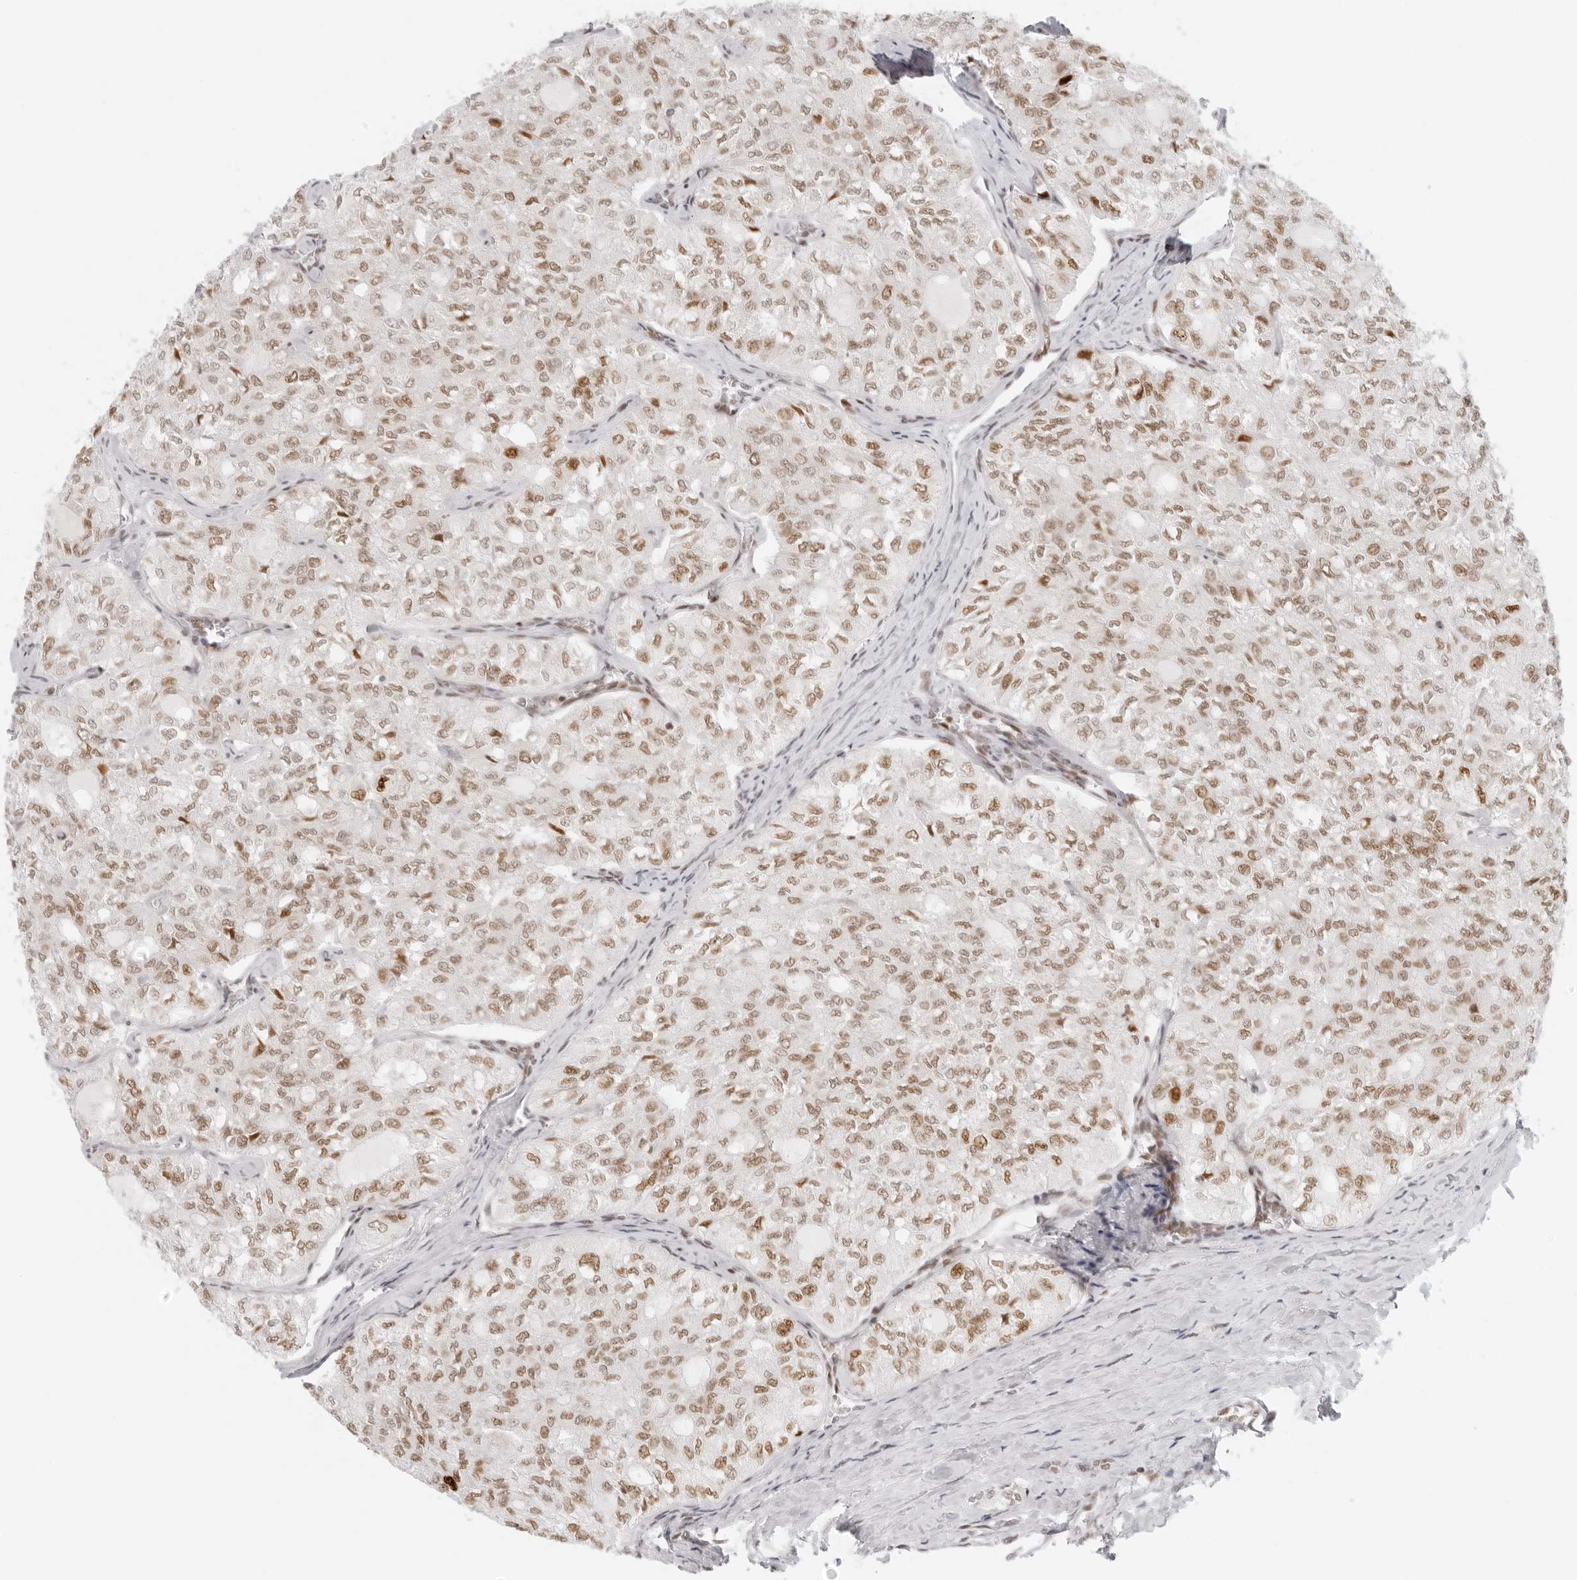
{"staining": {"intensity": "moderate", "quantity": ">75%", "location": "nuclear"}, "tissue": "thyroid cancer", "cell_type": "Tumor cells", "image_type": "cancer", "snomed": [{"axis": "morphology", "description": "Follicular adenoma carcinoma, NOS"}, {"axis": "topography", "description": "Thyroid gland"}], "caption": "Thyroid cancer stained with immunohistochemistry reveals moderate nuclear positivity in about >75% of tumor cells.", "gene": "RCC1", "patient": {"sex": "male", "age": 75}}